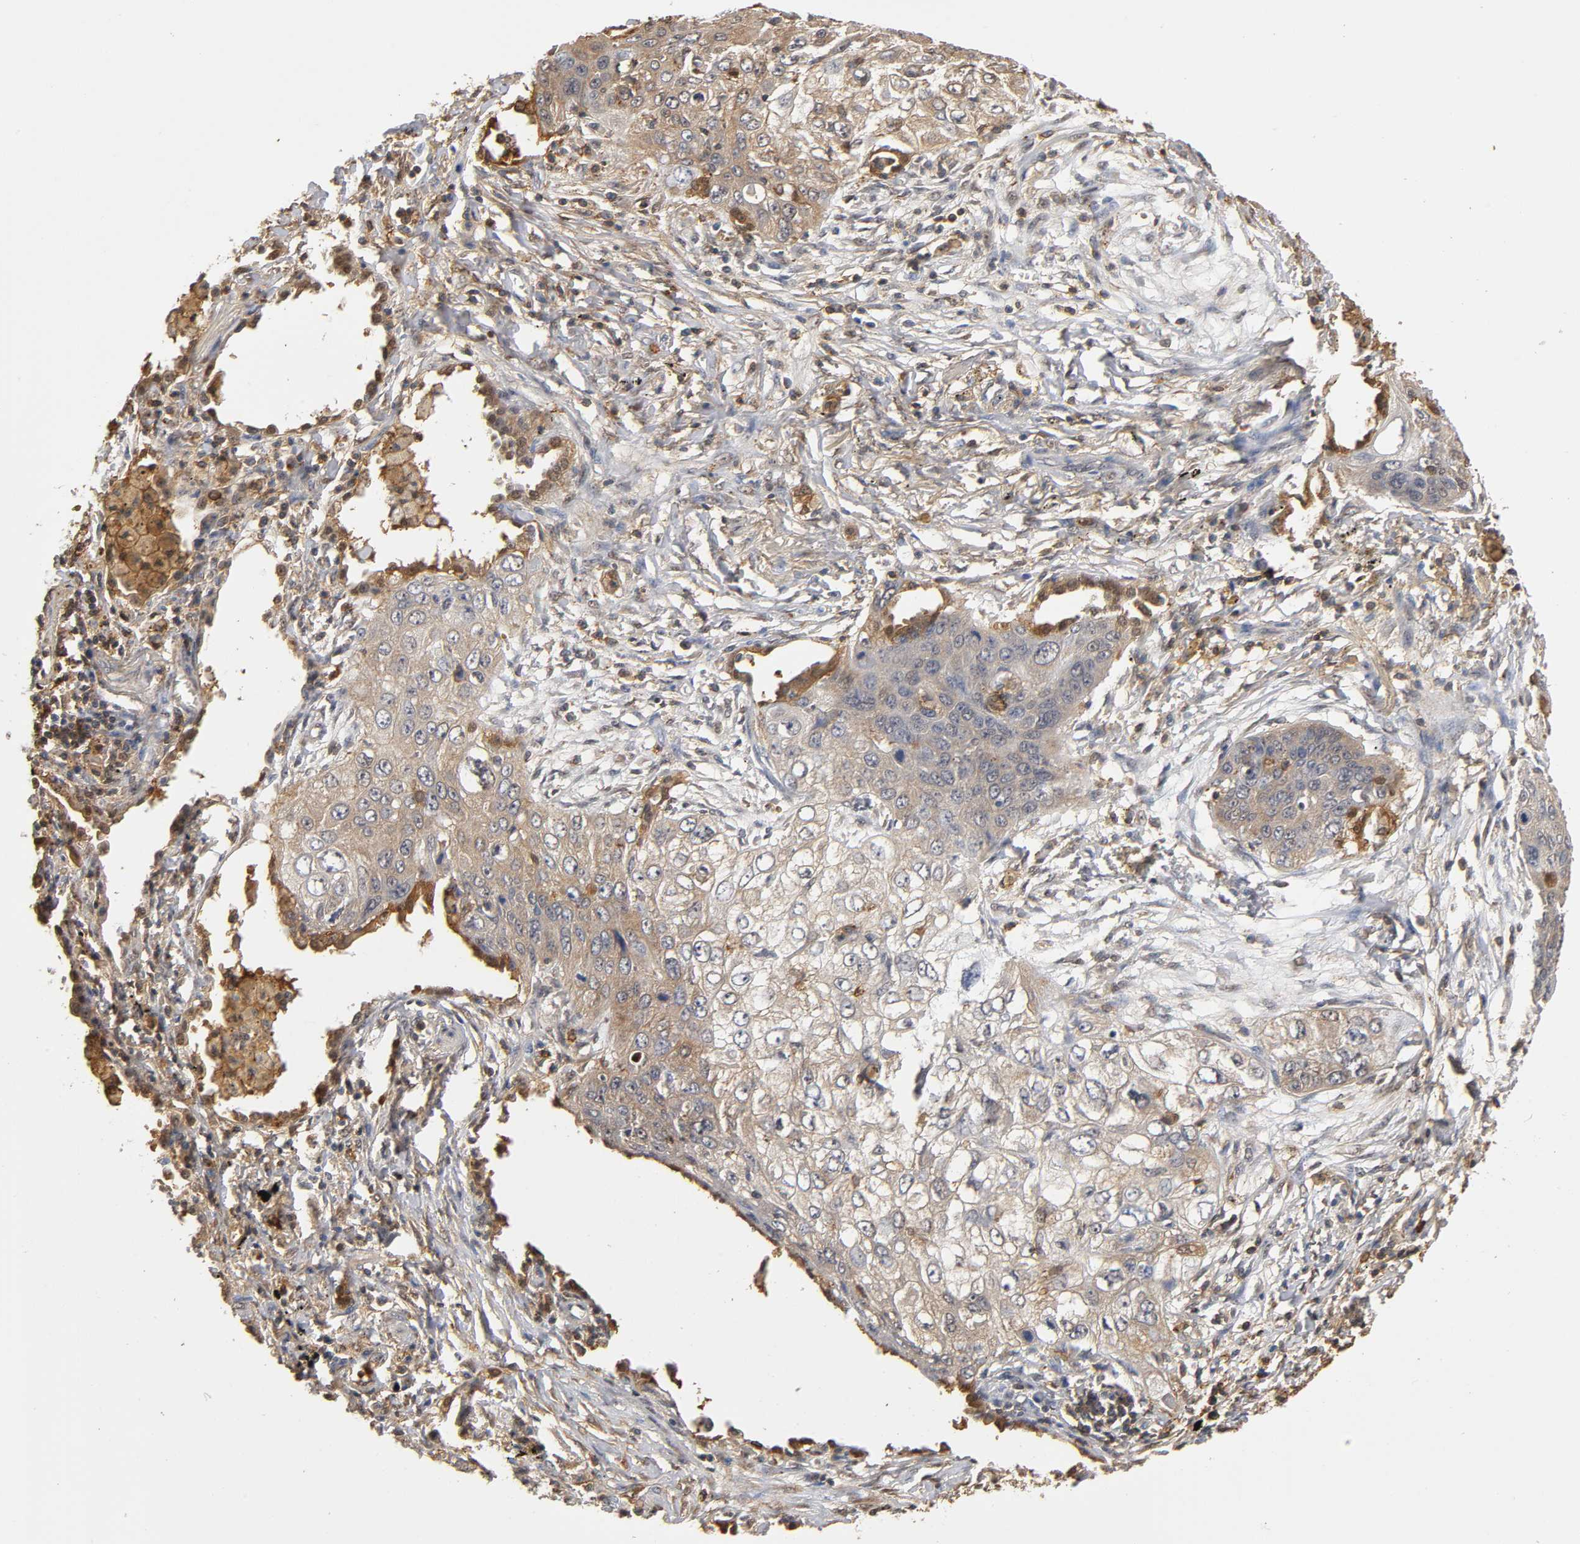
{"staining": {"intensity": "weak", "quantity": ">75%", "location": "cytoplasmic/membranous"}, "tissue": "lung cancer", "cell_type": "Tumor cells", "image_type": "cancer", "snomed": [{"axis": "morphology", "description": "Squamous cell carcinoma, NOS"}, {"axis": "topography", "description": "Lung"}], "caption": "High-magnification brightfield microscopy of lung squamous cell carcinoma stained with DAB (3,3'-diaminobenzidine) (brown) and counterstained with hematoxylin (blue). tumor cells exhibit weak cytoplasmic/membranous expression is identified in approximately>75% of cells.", "gene": "ANXA11", "patient": {"sex": "male", "age": 71}}